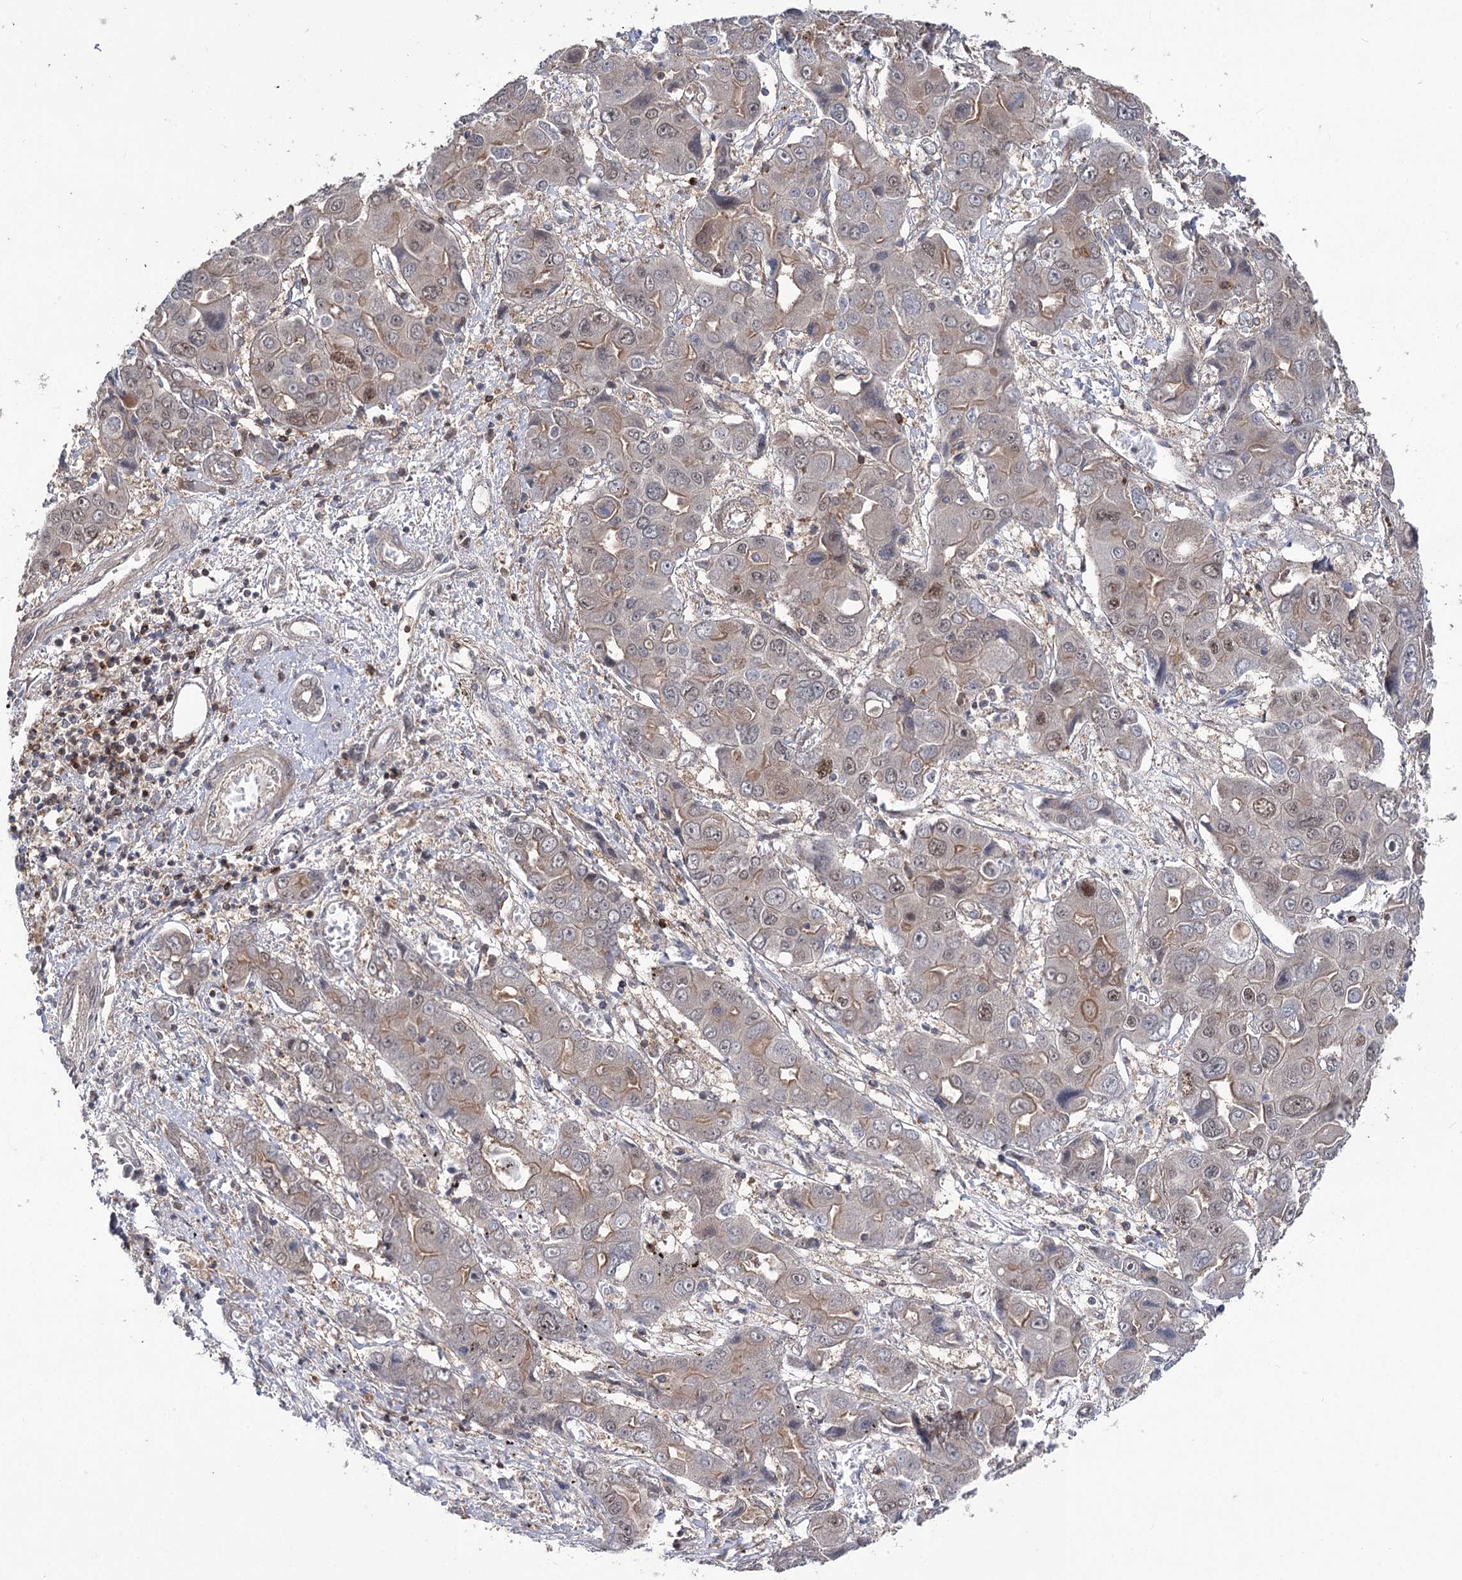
{"staining": {"intensity": "moderate", "quantity": "<25%", "location": "cytoplasmic/membranous,nuclear"}, "tissue": "liver cancer", "cell_type": "Tumor cells", "image_type": "cancer", "snomed": [{"axis": "morphology", "description": "Cholangiocarcinoma"}, {"axis": "topography", "description": "Liver"}], "caption": "Cholangiocarcinoma (liver) stained with a protein marker exhibits moderate staining in tumor cells.", "gene": "STX6", "patient": {"sex": "male", "age": 67}}